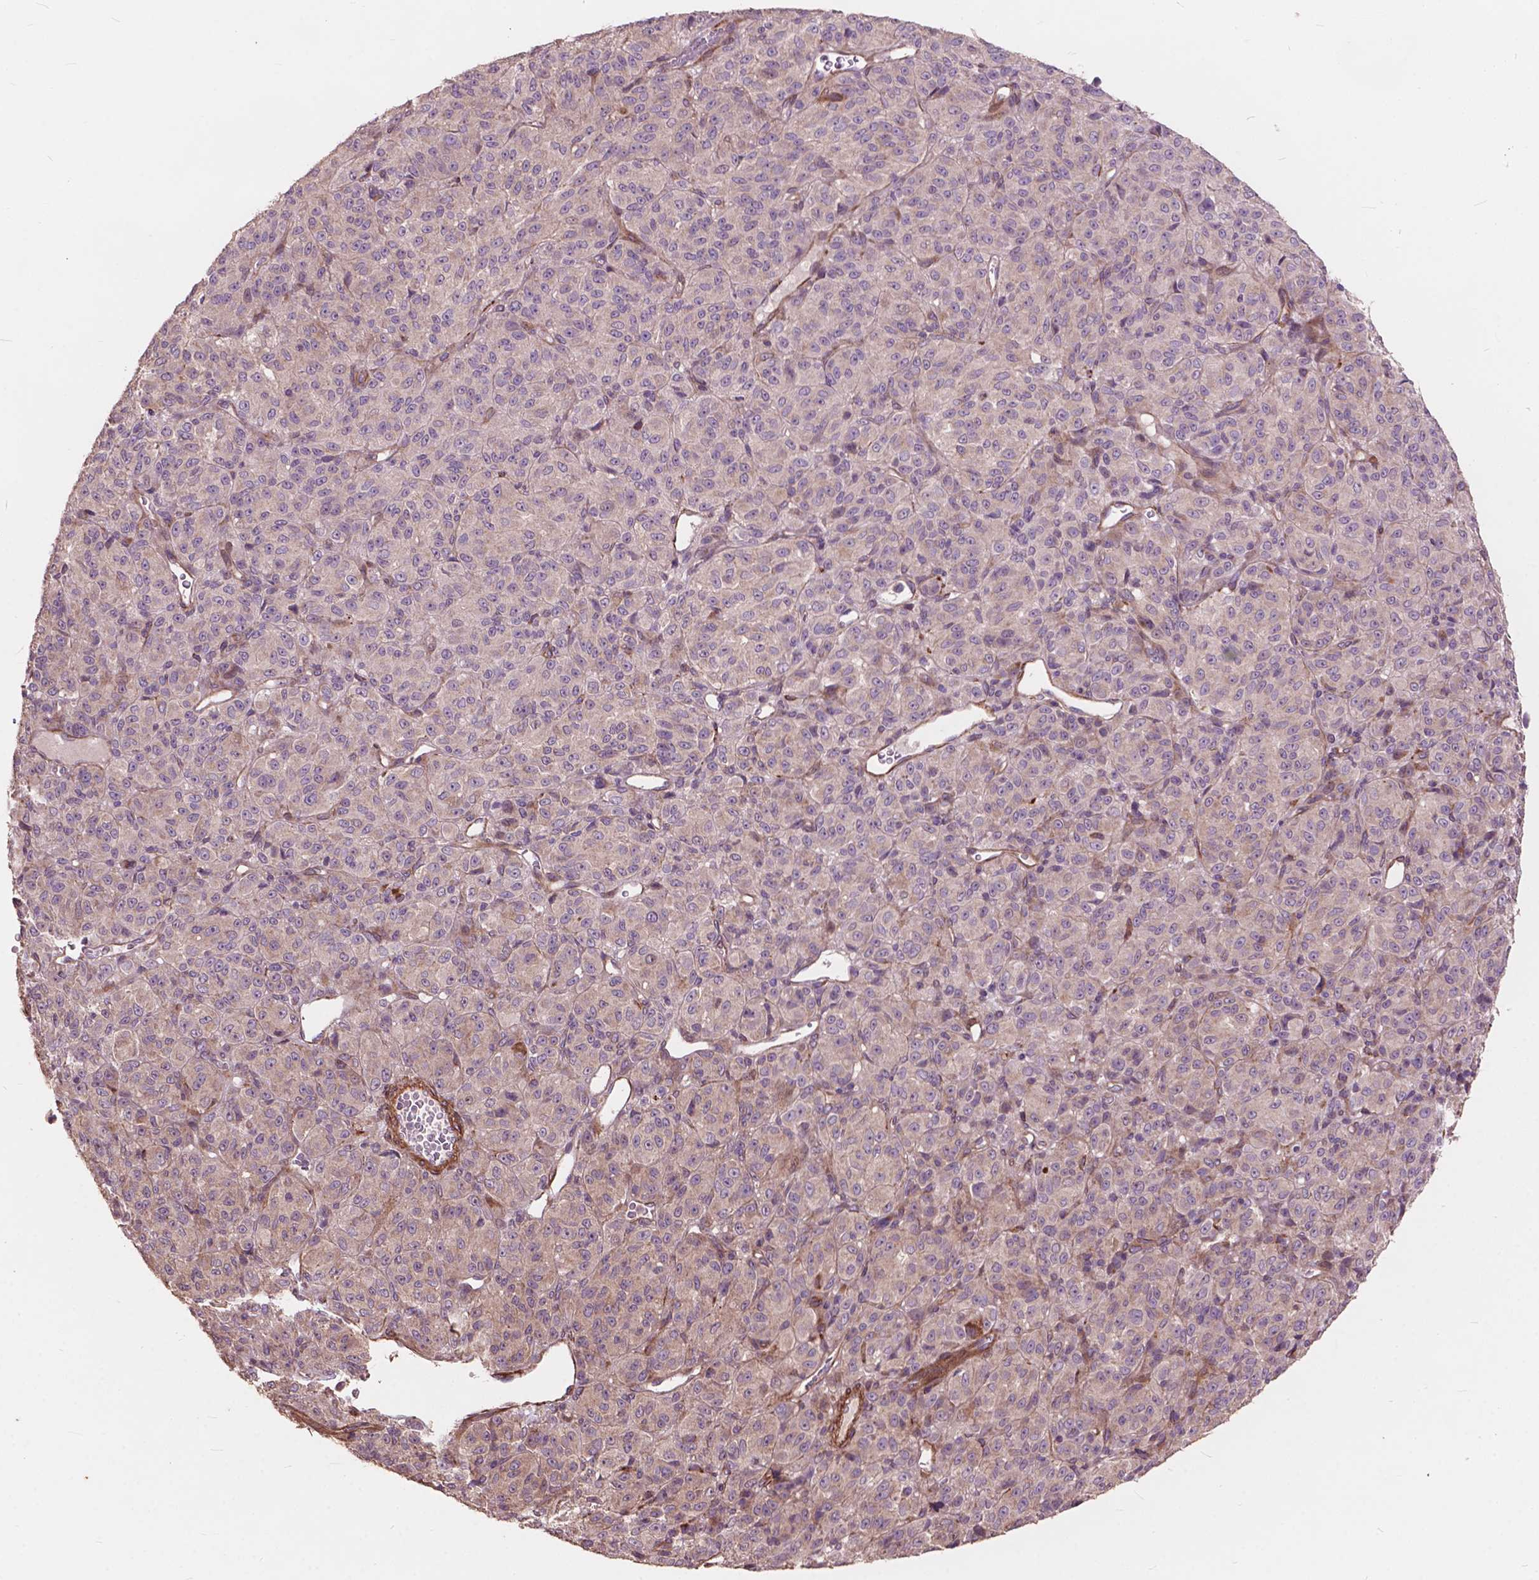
{"staining": {"intensity": "negative", "quantity": "none", "location": "none"}, "tissue": "melanoma", "cell_type": "Tumor cells", "image_type": "cancer", "snomed": [{"axis": "morphology", "description": "Malignant melanoma, Metastatic site"}, {"axis": "topography", "description": "Brain"}], "caption": "High power microscopy micrograph of an immunohistochemistry (IHC) histopathology image of malignant melanoma (metastatic site), revealing no significant expression in tumor cells.", "gene": "FNIP1", "patient": {"sex": "female", "age": 56}}